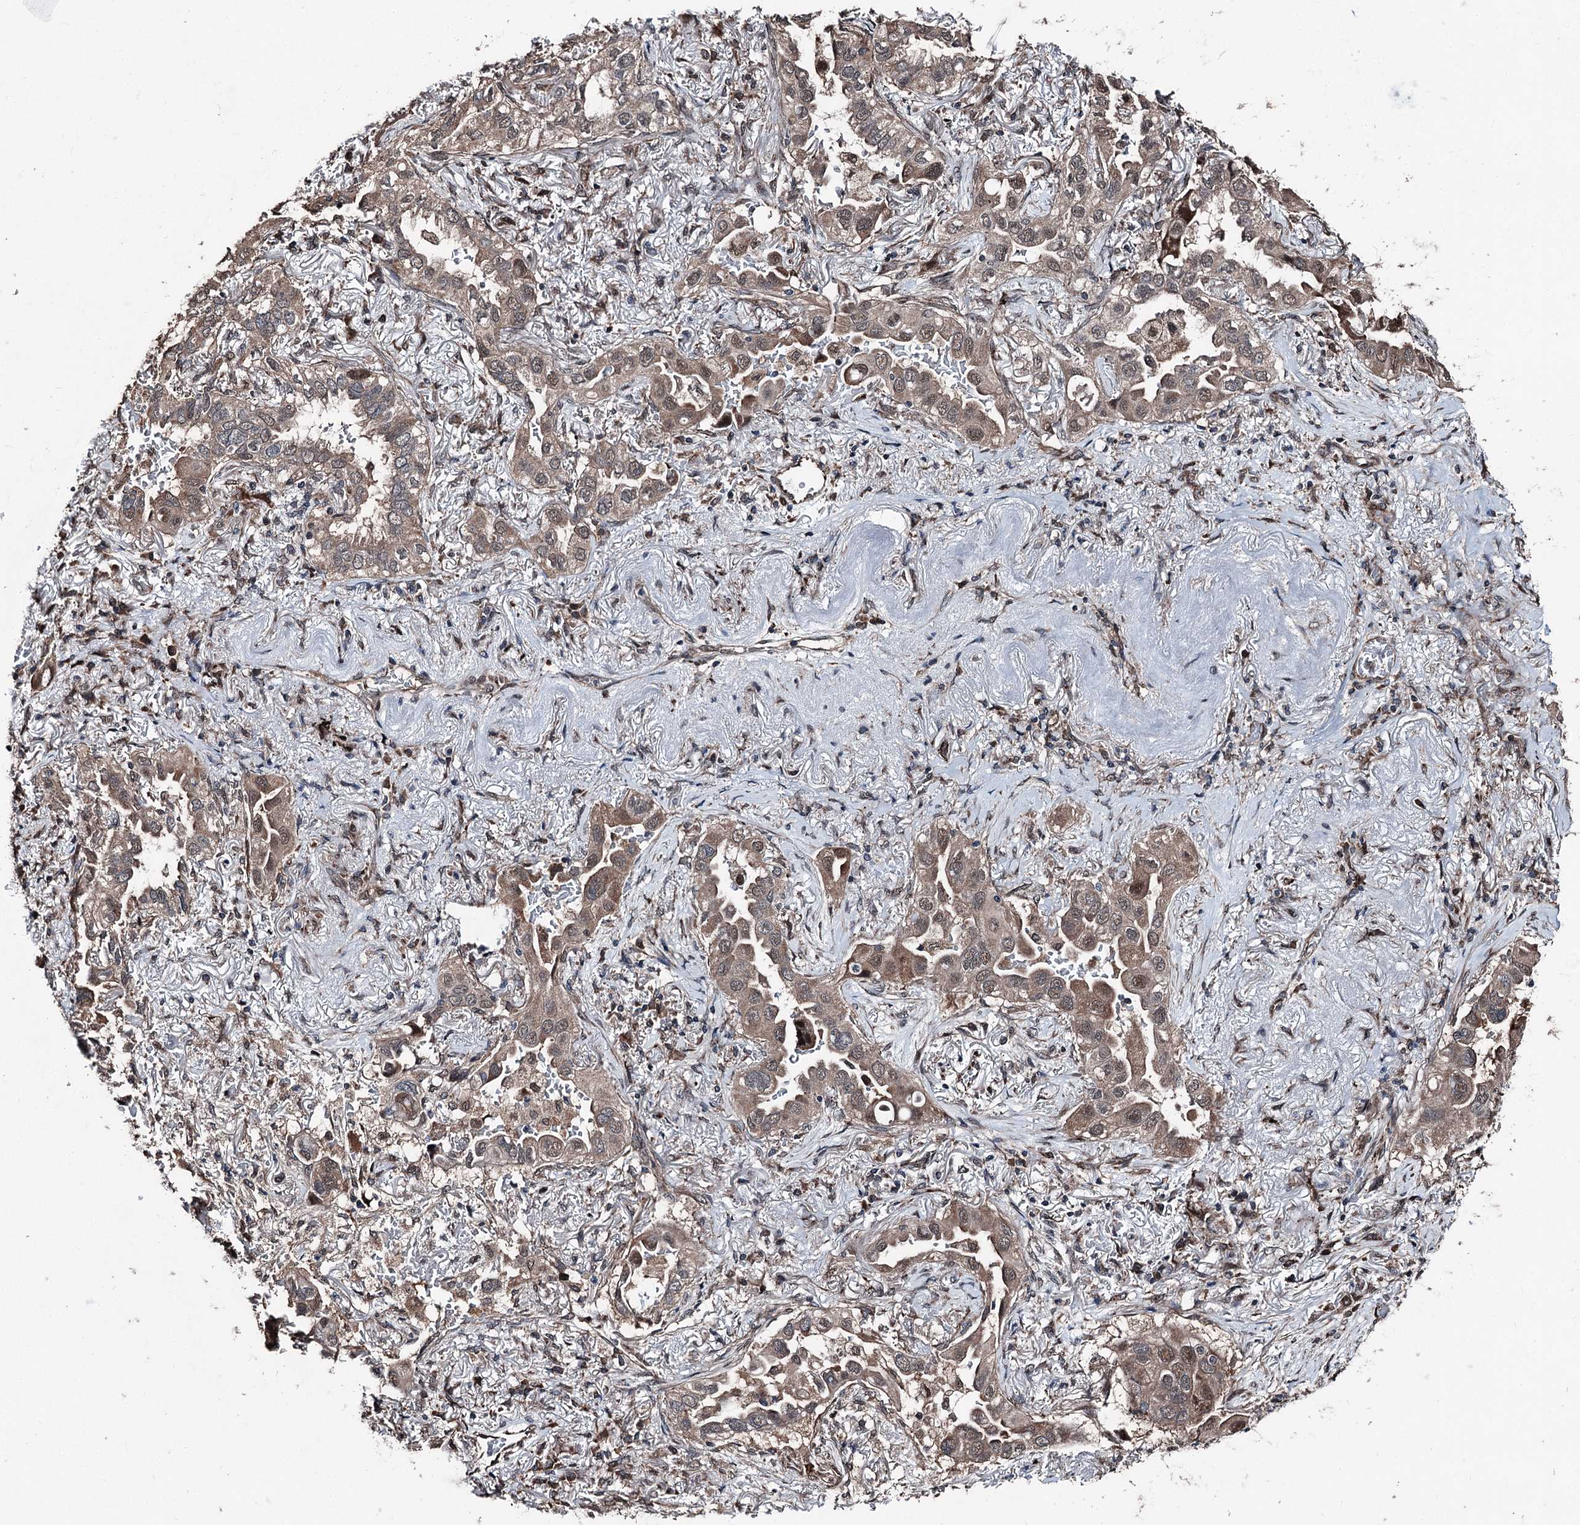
{"staining": {"intensity": "moderate", "quantity": ">75%", "location": "cytoplasmic/membranous,nuclear"}, "tissue": "lung cancer", "cell_type": "Tumor cells", "image_type": "cancer", "snomed": [{"axis": "morphology", "description": "Adenocarcinoma, NOS"}, {"axis": "topography", "description": "Lung"}], "caption": "Lung adenocarcinoma was stained to show a protein in brown. There is medium levels of moderate cytoplasmic/membranous and nuclear staining in about >75% of tumor cells.", "gene": "PSMD13", "patient": {"sex": "female", "age": 76}}